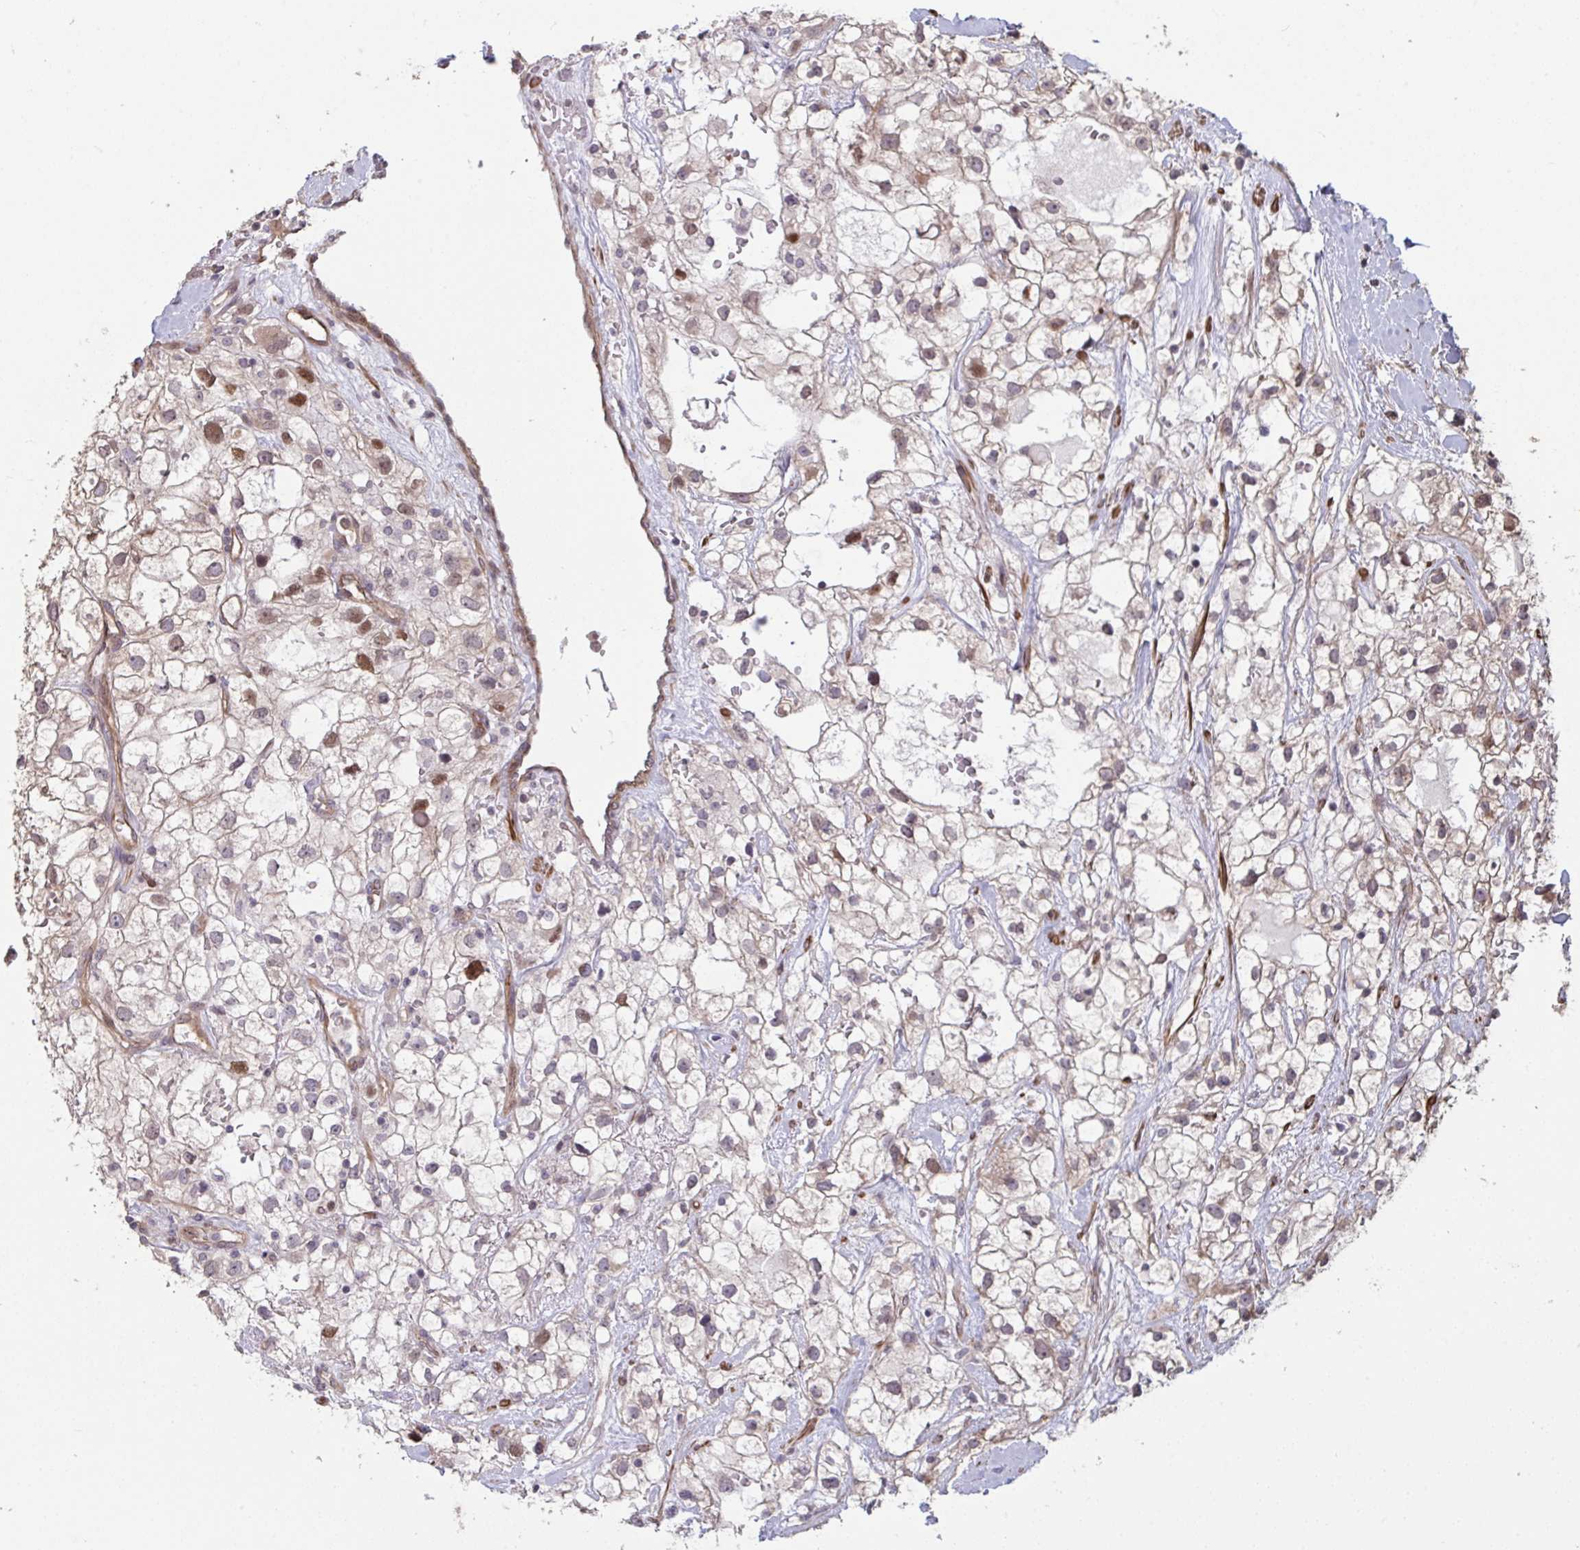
{"staining": {"intensity": "moderate", "quantity": "<25%", "location": "nuclear"}, "tissue": "renal cancer", "cell_type": "Tumor cells", "image_type": "cancer", "snomed": [{"axis": "morphology", "description": "Adenocarcinoma, NOS"}, {"axis": "topography", "description": "Kidney"}], "caption": "Immunohistochemical staining of human adenocarcinoma (renal) demonstrates moderate nuclear protein positivity in about <25% of tumor cells. (DAB (3,3'-diaminobenzidine) IHC with brightfield microscopy, high magnification).", "gene": "IPO5", "patient": {"sex": "male", "age": 59}}